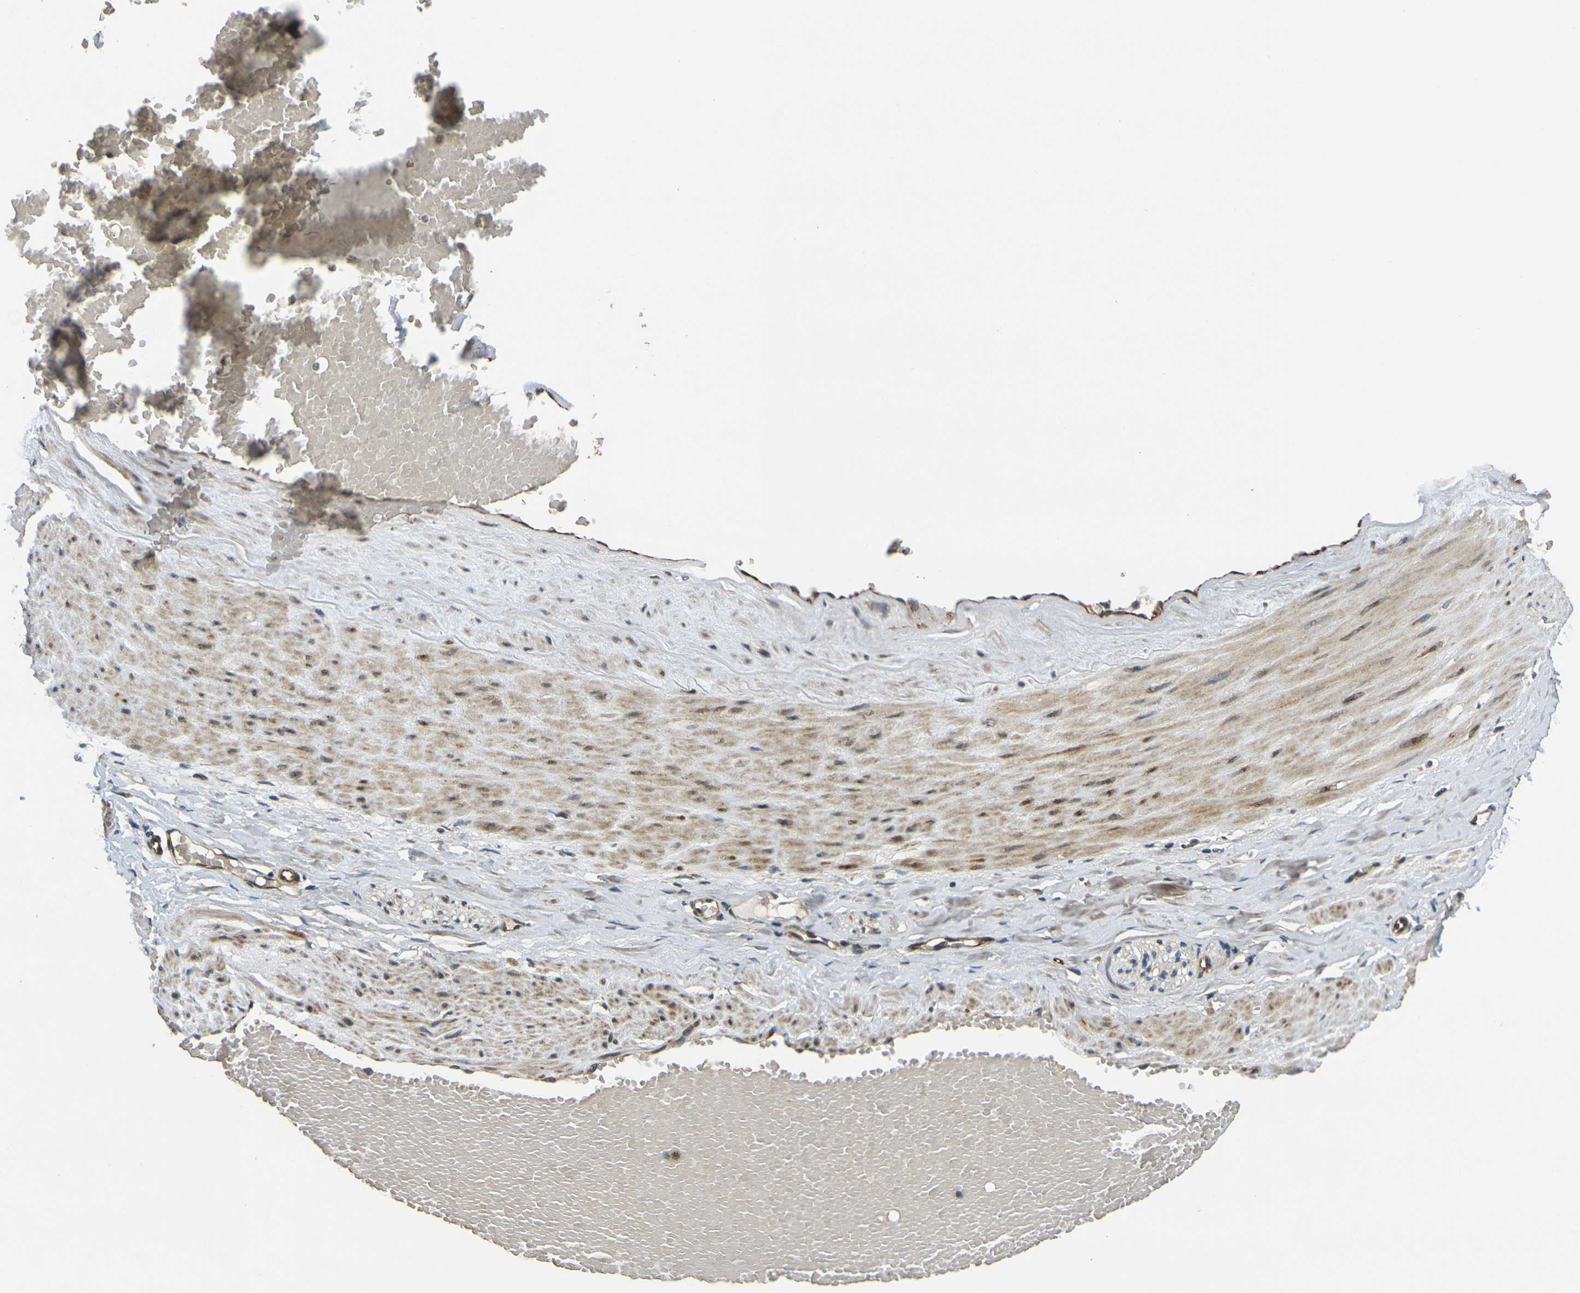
{"staining": {"intensity": "moderate", "quantity": ">75%", "location": "cytoplasmic/membranous"}, "tissue": "adipose tissue", "cell_type": "Adipocytes", "image_type": "normal", "snomed": [{"axis": "morphology", "description": "Normal tissue, NOS"}, {"axis": "topography", "description": "Soft tissue"}, {"axis": "topography", "description": "Vascular tissue"}], "caption": "A brown stain highlights moderate cytoplasmic/membranous positivity of a protein in adipocytes of unremarkable human adipose tissue.", "gene": "FUT11", "patient": {"sex": "female", "age": 35}}